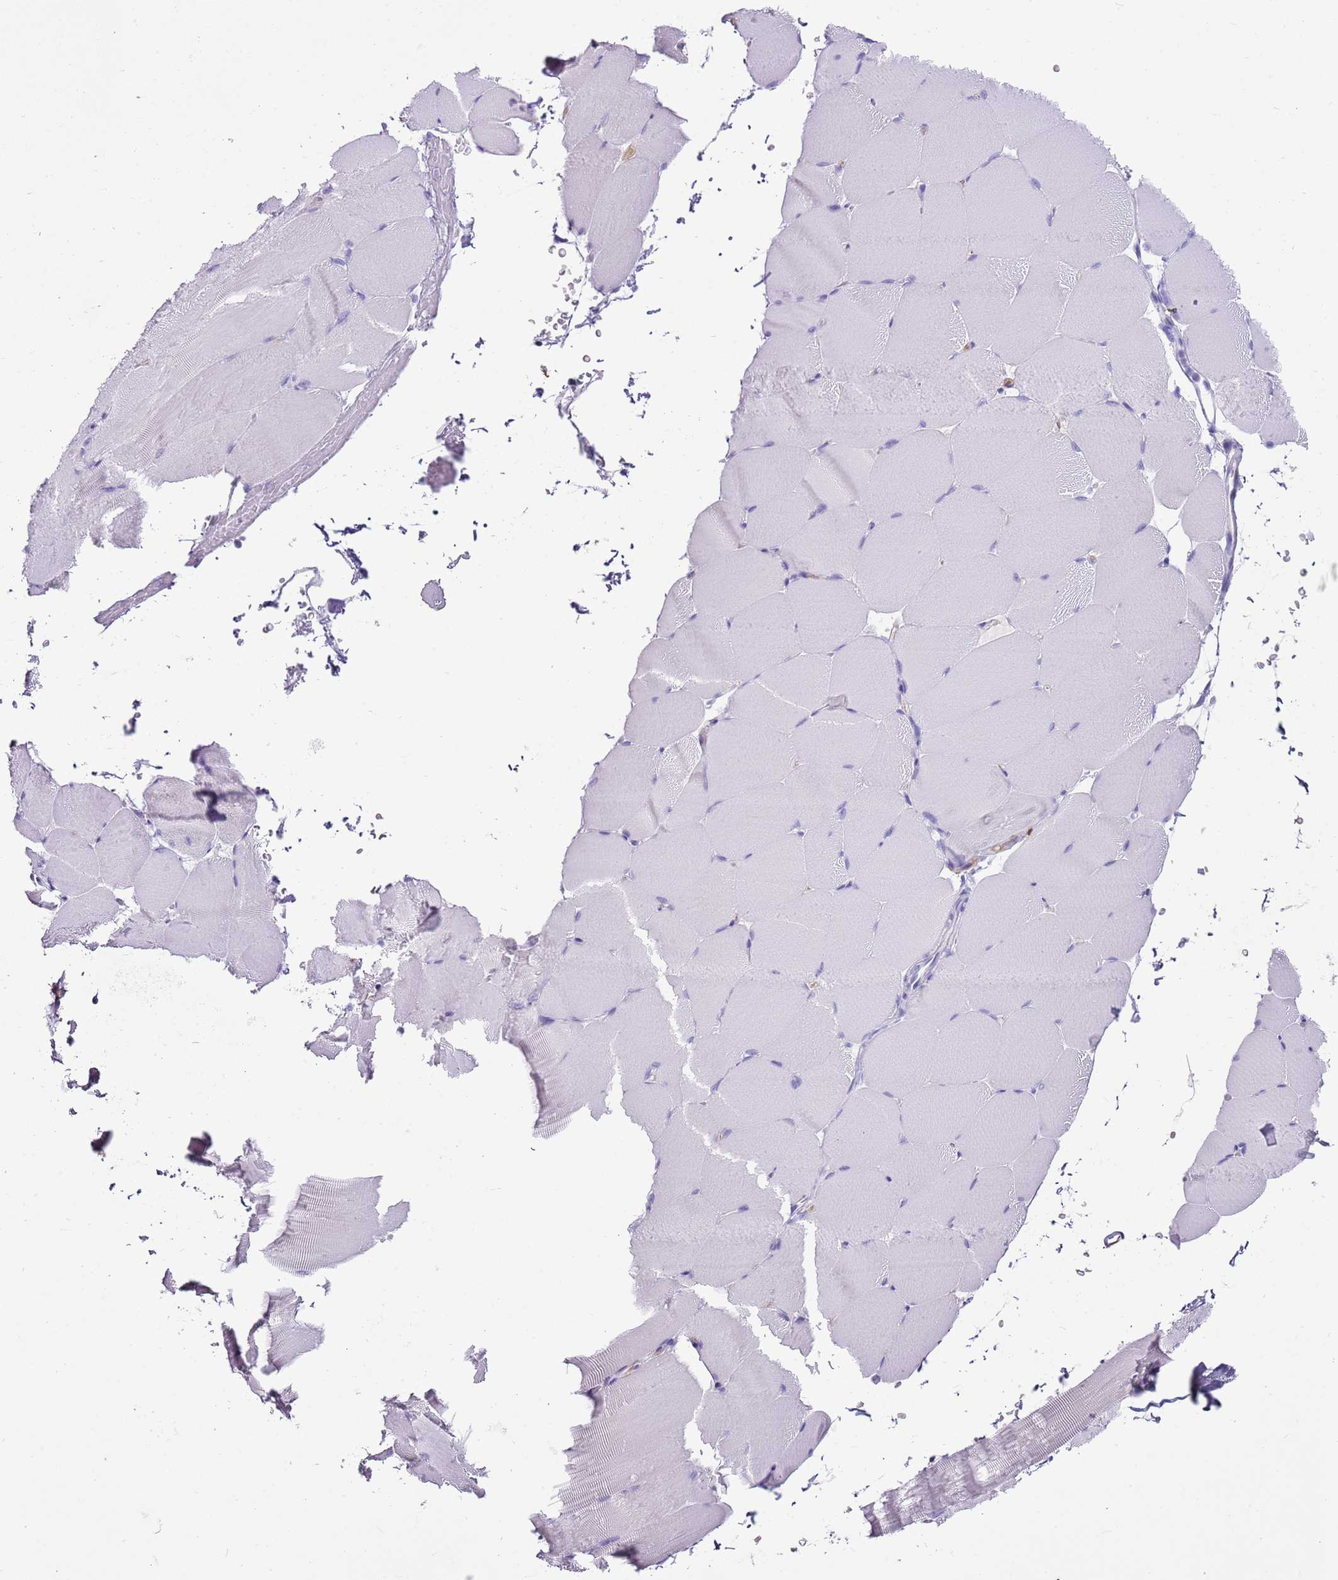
{"staining": {"intensity": "negative", "quantity": "none", "location": "none"}, "tissue": "skeletal muscle", "cell_type": "Myocytes", "image_type": "normal", "snomed": [{"axis": "morphology", "description": "Normal tissue, NOS"}, {"axis": "topography", "description": "Skeletal muscle"}, {"axis": "topography", "description": "Parathyroid gland"}], "caption": "Immunohistochemistry photomicrograph of normal skeletal muscle: skeletal muscle stained with DAB demonstrates no significant protein expression in myocytes.", "gene": "IGKV3", "patient": {"sex": "female", "age": 37}}